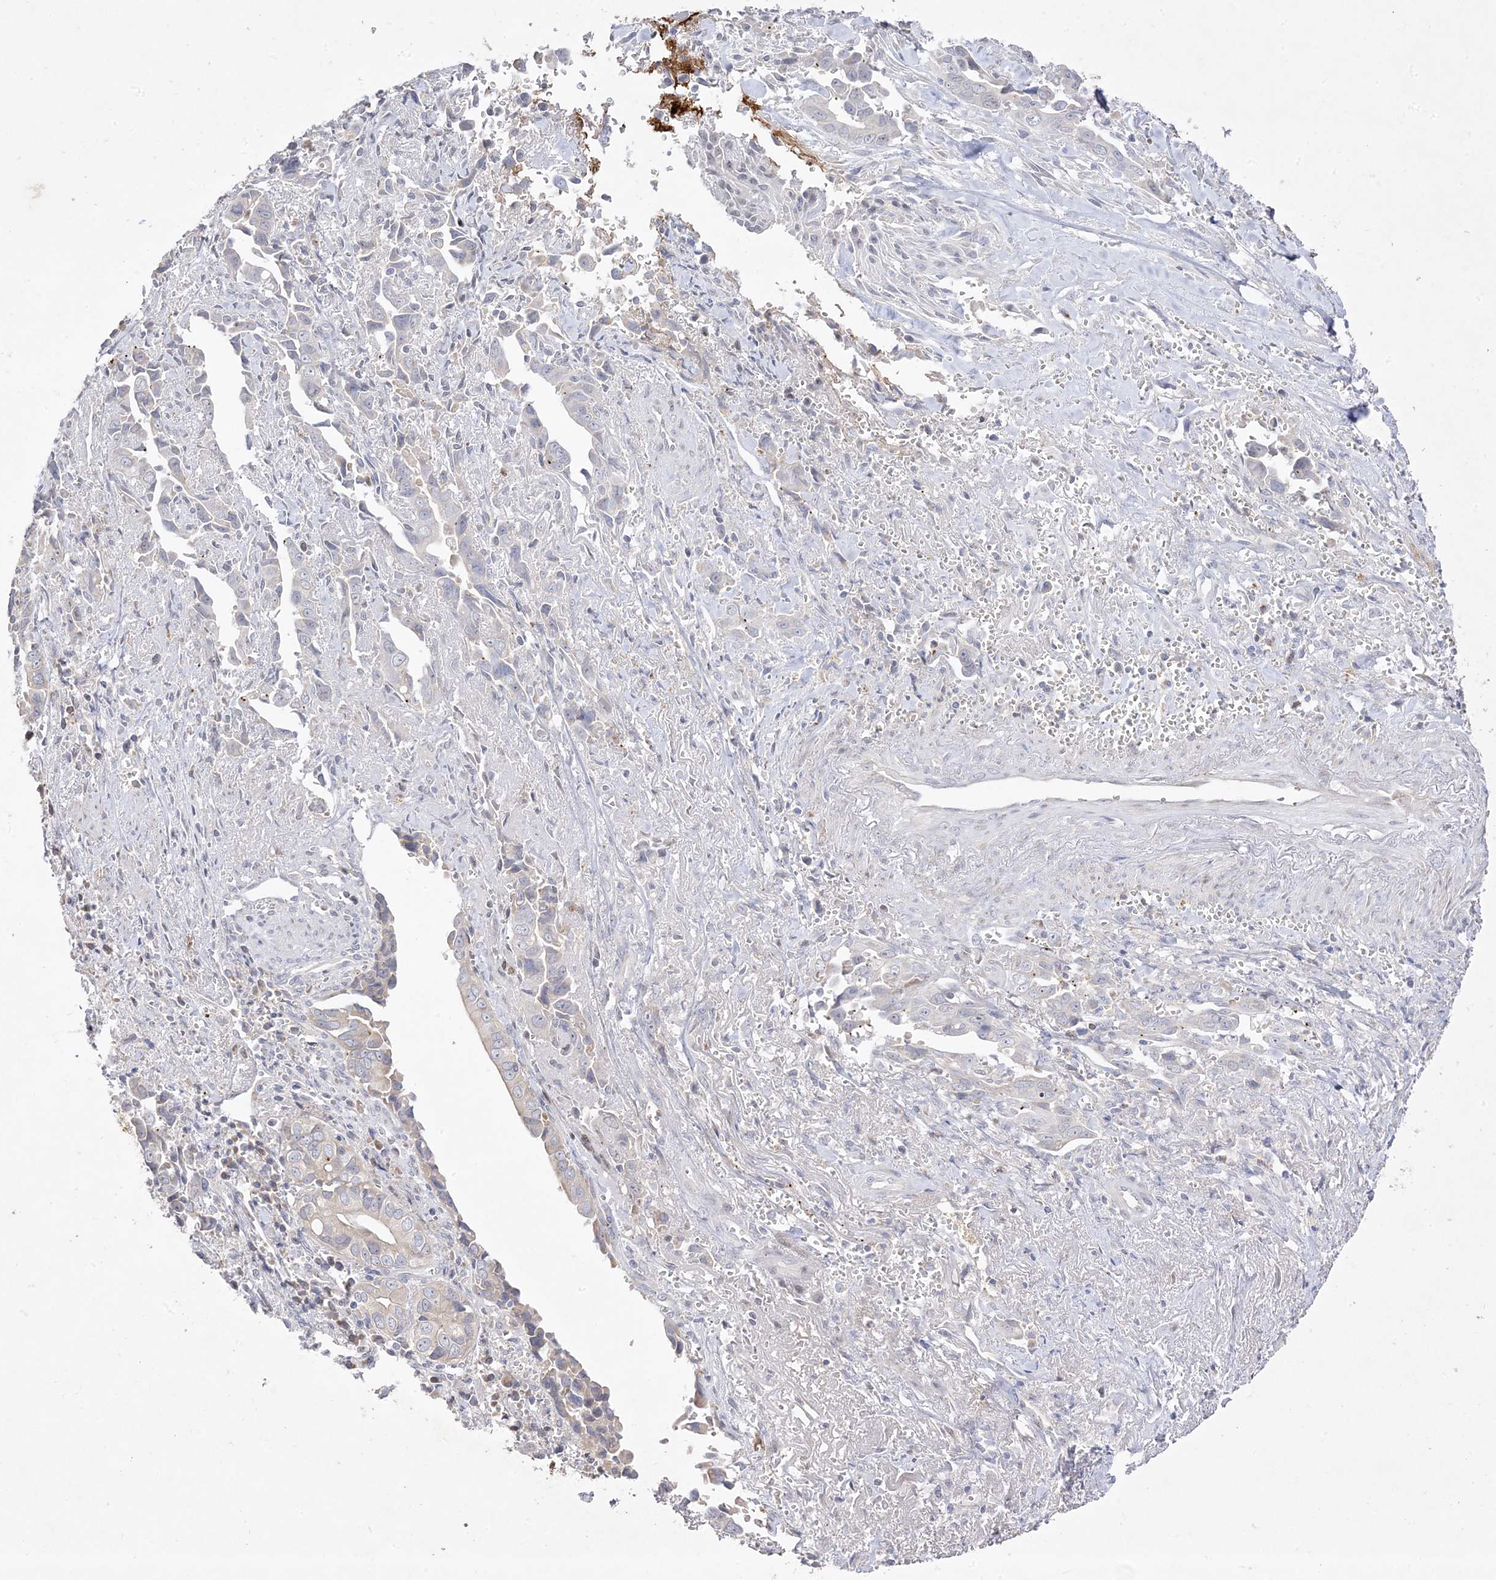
{"staining": {"intensity": "negative", "quantity": "none", "location": "none"}, "tissue": "liver cancer", "cell_type": "Tumor cells", "image_type": "cancer", "snomed": [{"axis": "morphology", "description": "Cholangiocarcinoma"}, {"axis": "topography", "description": "Liver"}], "caption": "IHC micrograph of cholangiocarcinoma (liver) stained for a protein (brown), which demonstrates no positivity in tumor cells. (DAB (3,3'-diaminobenzidine) immunohistochemistry (IHC) with hematoxylin counter stain).", "gene": "TRANK1", "patient": {"sex": "female", "age": 79}}